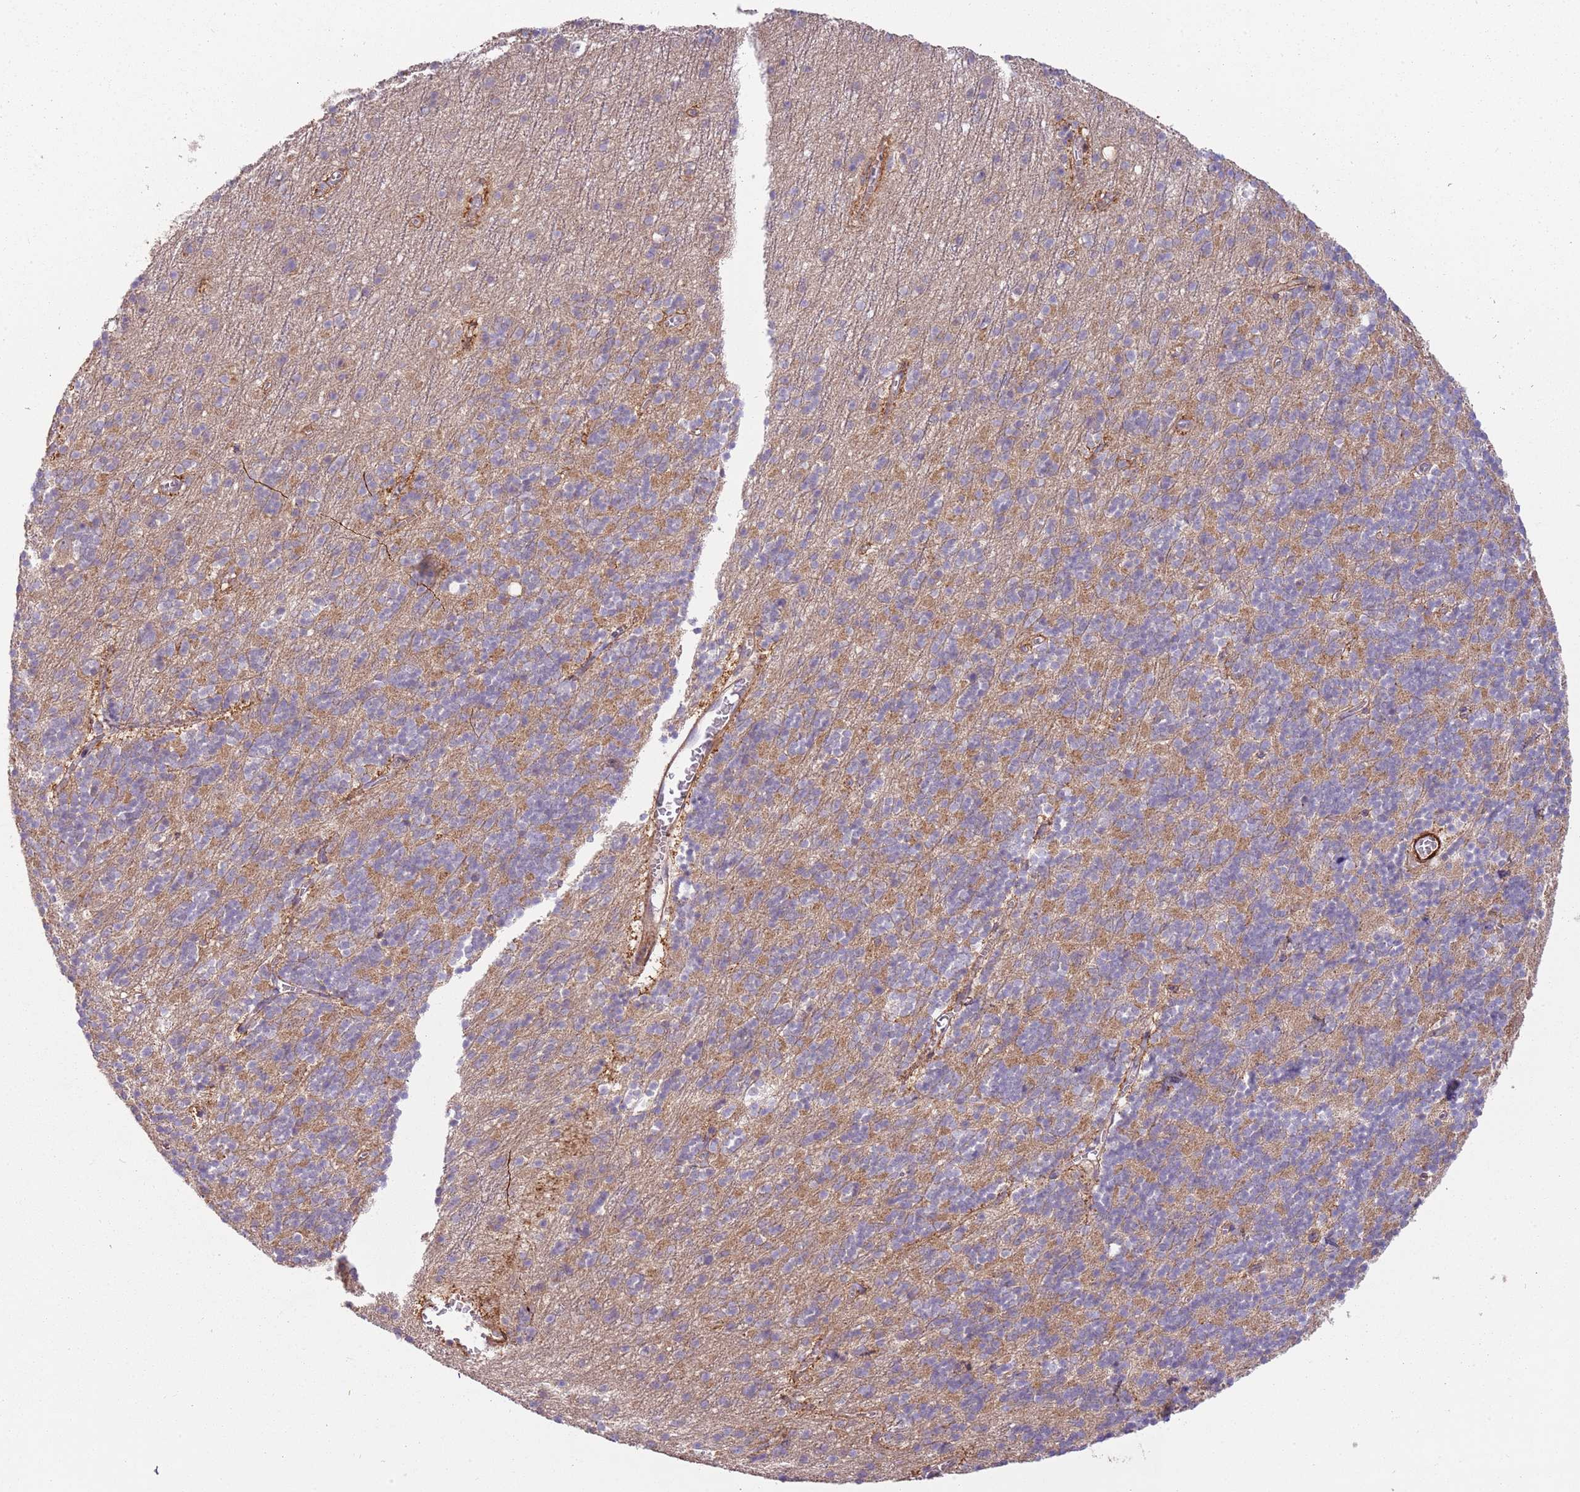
{"staining": {"intensity": "moderate", "quantity": "25%-75%", "location": "cytoplasmic/membranous"}, "tissue": "cerebellum", "cell_type": "Cells in granular layer", "image_type": "normal", "snomed": [{"axis": "morphology", "description": "Normal tissue, NOS"}, {"axis": "topography", "description": "Cerebellum"}], "caption": "Cells in granular layer exhibit medium levels of moderate cytoplasmic/membranous staining in approximately 25%-75% of cells in benign cerebellum. The protein of interest is stained brown, and the nuclei are stained in blue (DAB (3,3'-diaminobenzidine) IHC with brightfield microscopy, high magnification).", "gene": "RNF128", "patient": {"sex": "male", "age": 54}}